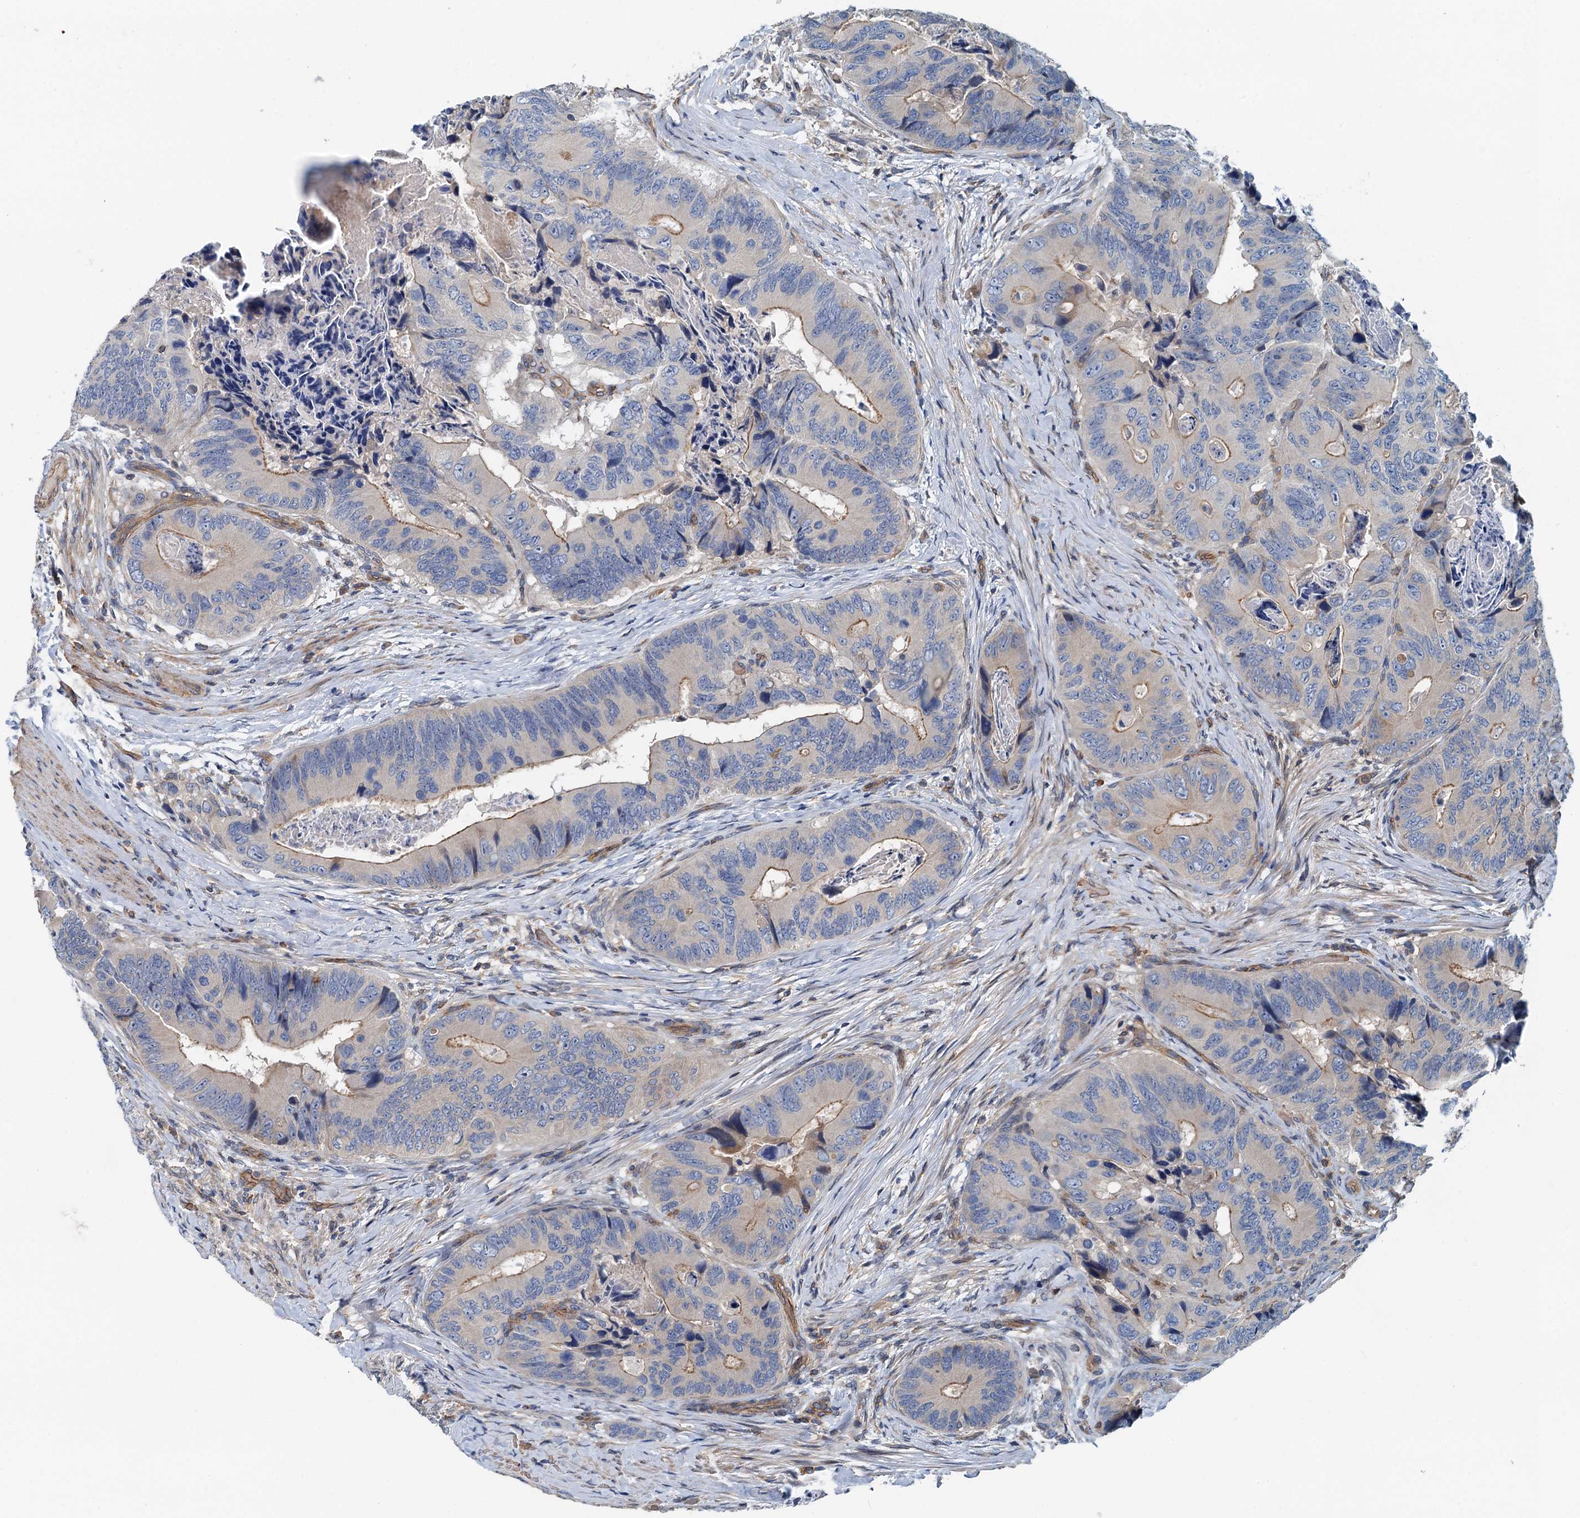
{"staining": {"intensity": "moderate", "quantity": "<25%", "location": "cytoplasmic/membranous"}, "tissue": "colorectal cancer", "cell_type": "Tumor cells", "image_type": "cancer", "snomed": [{"axis": "morphology", "description": "Adenocarcinoma, NOS"}, {"axis": "topography", "description": "Colon"}], "caption": "Immunohistochemistry staining of colorectal cancer, which reveals low levels of moderate cytoplasmic/membranous expression in about <25% of tumor cells indicating moderate cytoplasmic/membranous protein staining. The staining was performed using DAB (3,3'-diaminobenzidine) (brown) for protein detection and nuclei were counterstained in hematoxylin (blue).", "gene": "ROGDI", "patient": {"sex": "male", "age": 84}}